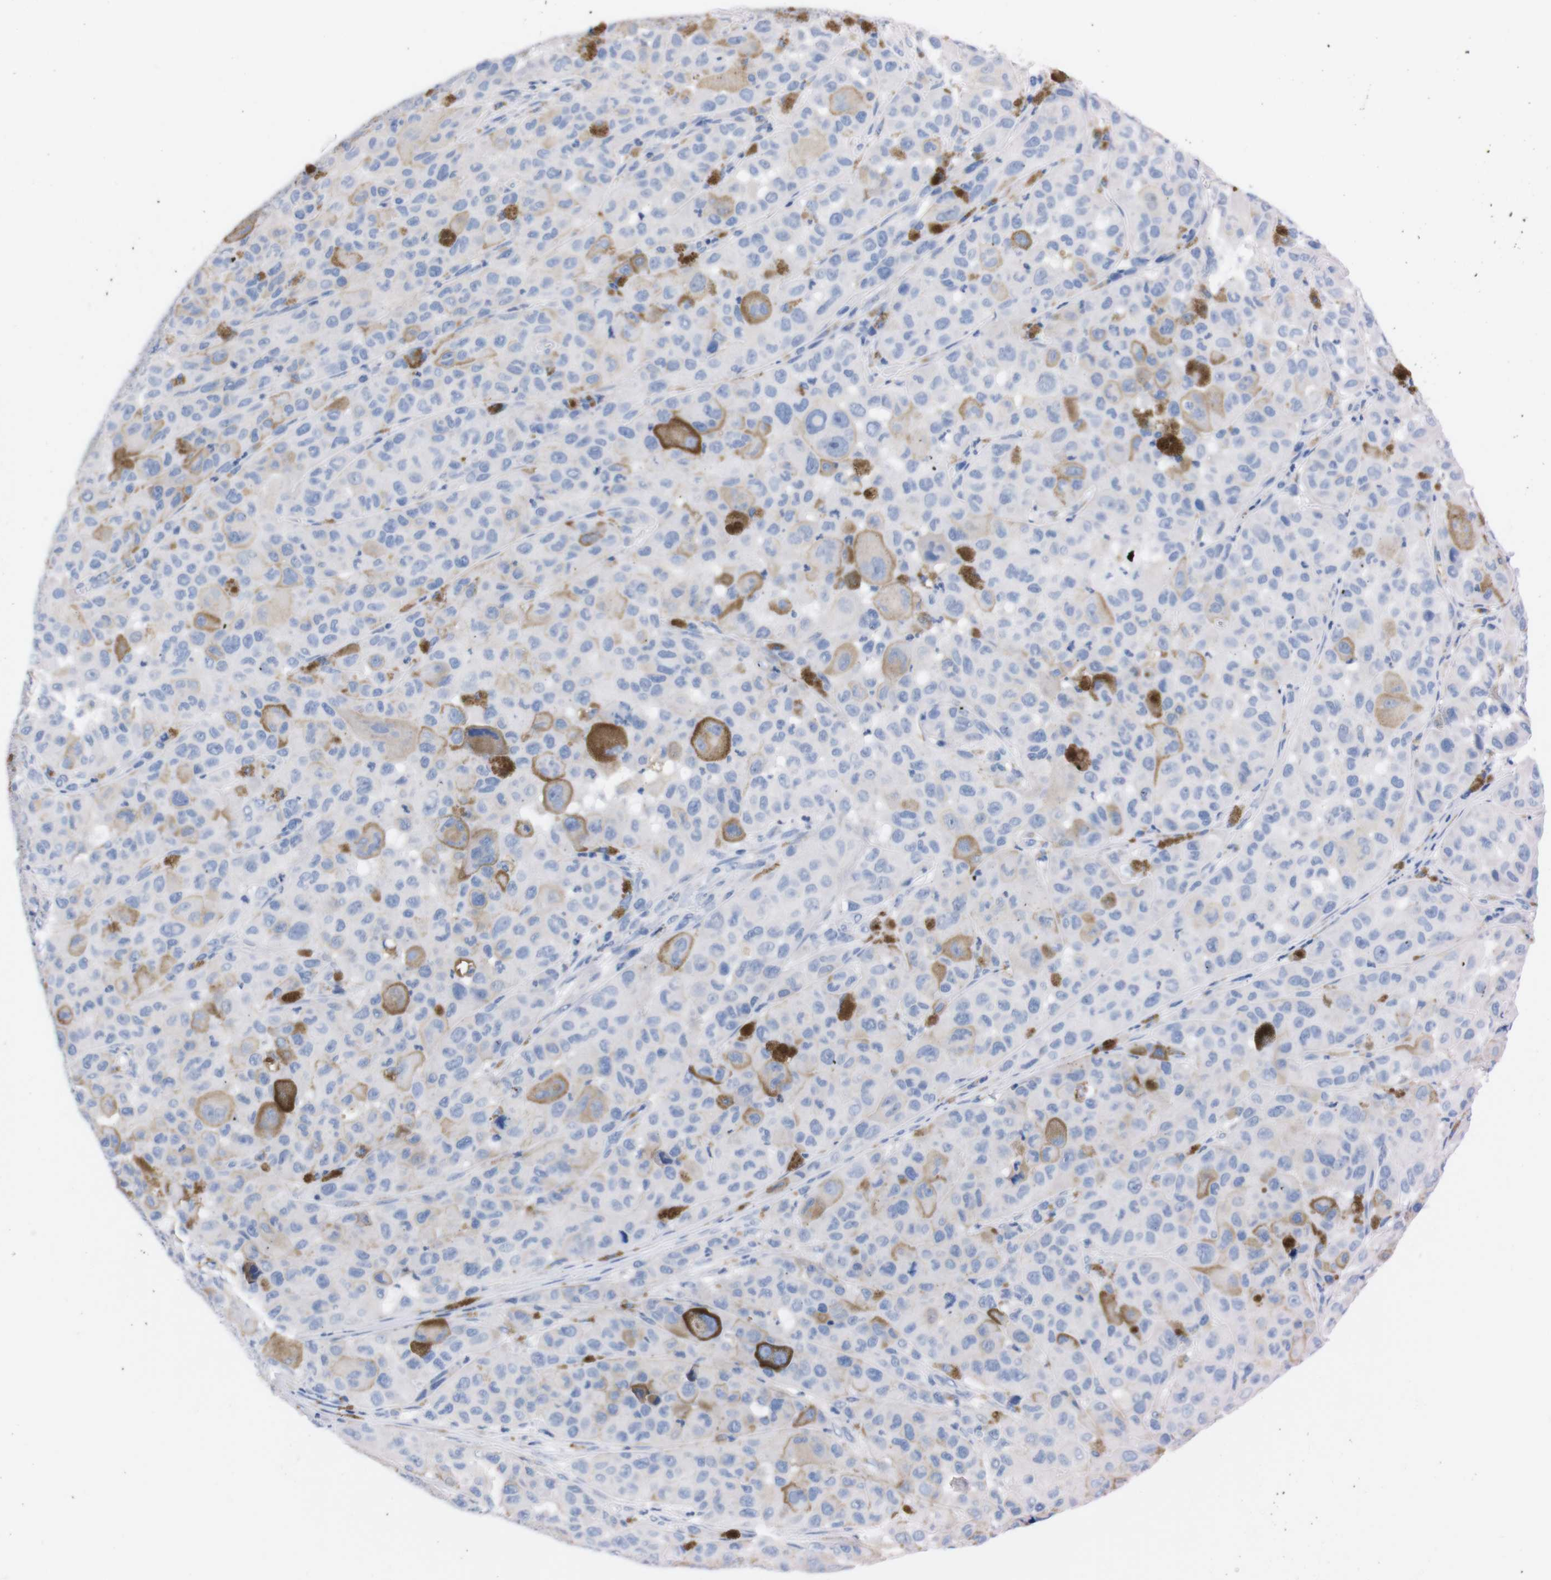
{"staining": {"intensity": "negative", "quantity": "none", "location": "none"}, "tissue": "melanoma", "cell_type": "Tumor cells", "image_type": "cancer", "snomed": [{"axis": "morphology", "description": "Malignant melanoma, NOS"}, {"axis": "topography", "description": "Skin"}], "caption": "DAB immunohistochemical staining of melanoma reveals no significant staining in tumor cells. Nuclei are stained in blue.", "gene": "TMEM243", "patient": {"sex": "male", "age": 96}}